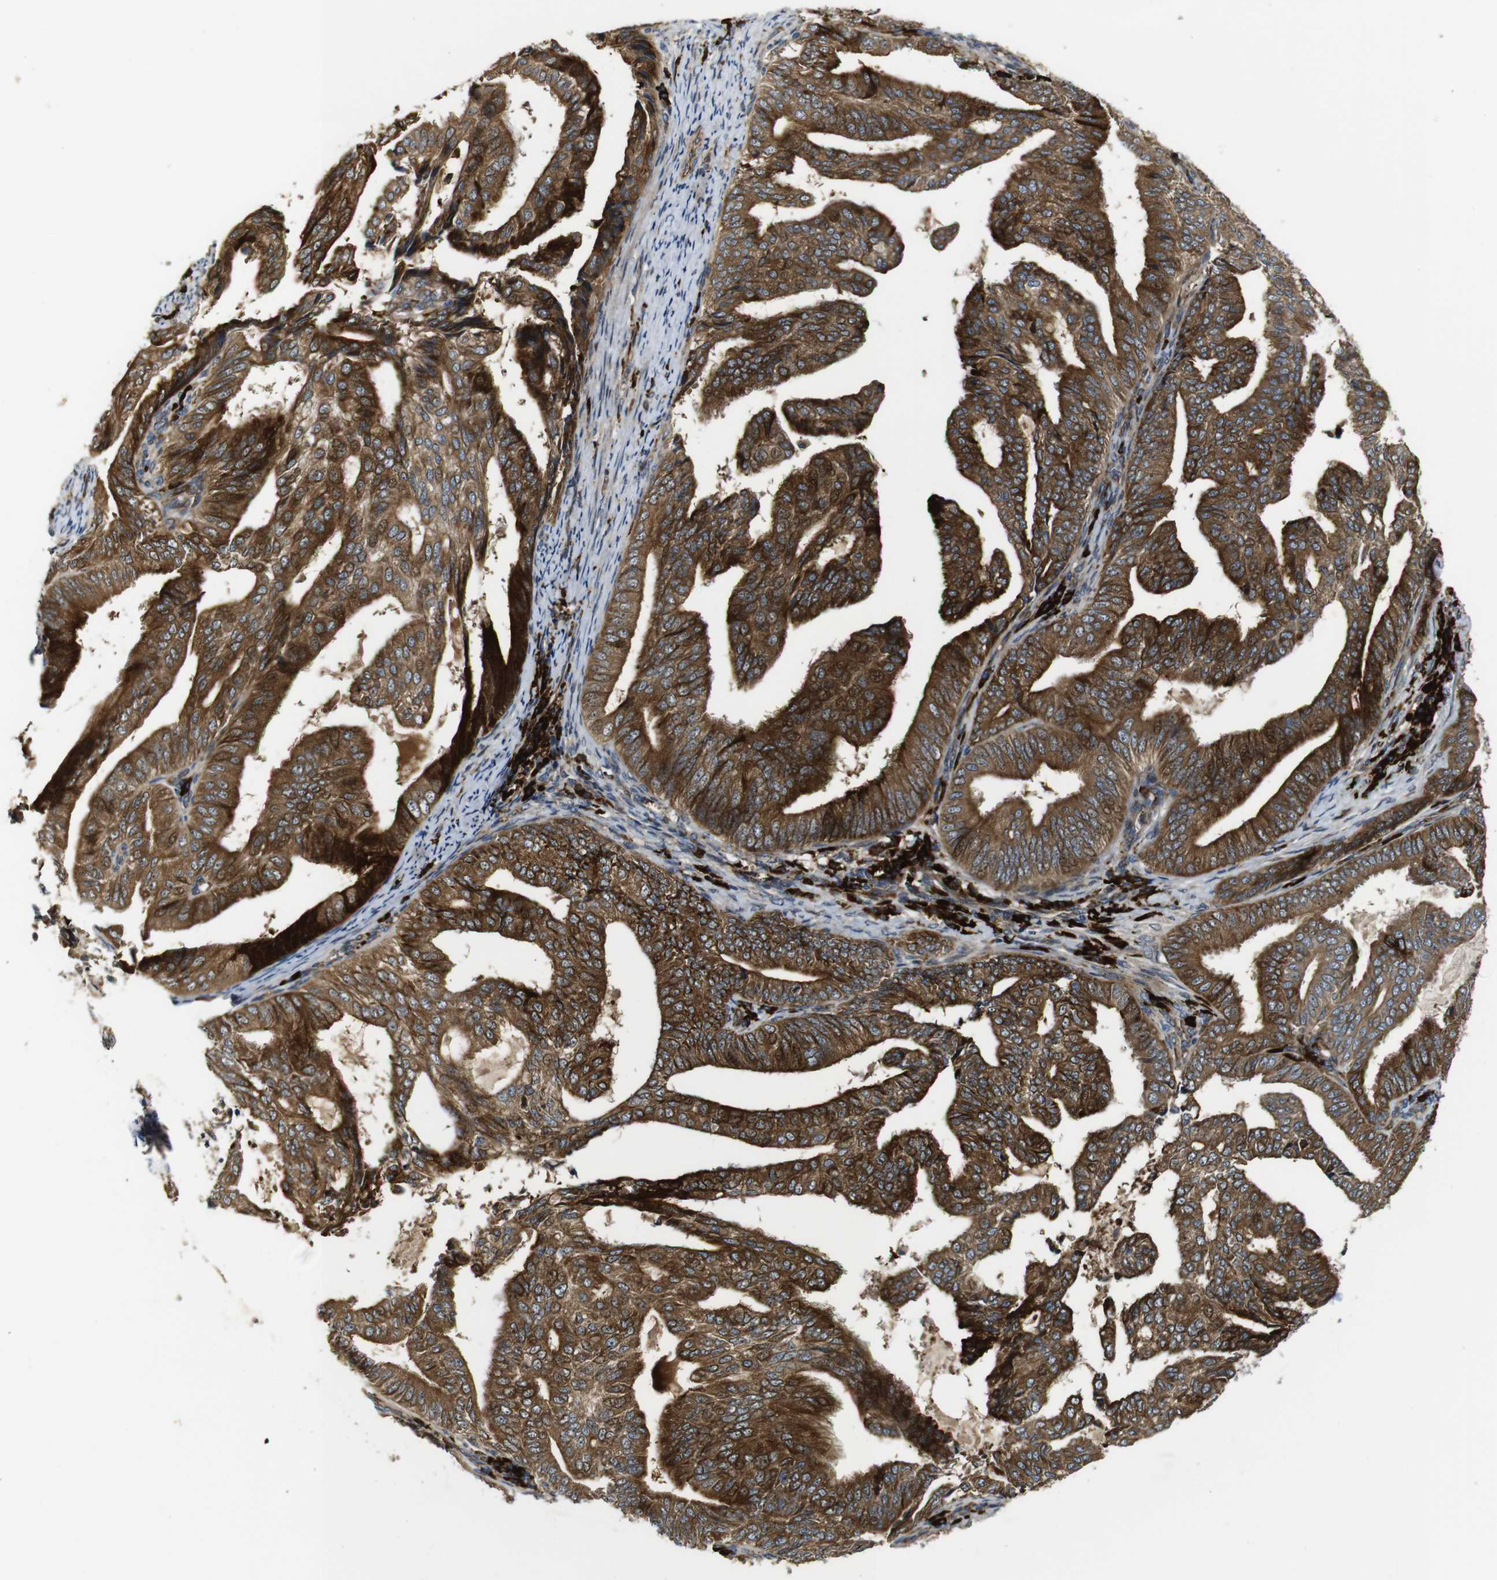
{"staining": {"intensity": "strong", "quantity": ">75%", "location": "cytoplasmic/membranous"}, "tissue": "endometrial cancer", "cell_type": "Tumor cells", "image_type": "cancer", "snomed": [{"axis": "morphology", "description": "Adenocarcinoma, NOS"}, {"axis": "topography", "description": "Endometrium"}], "caption": "Adenocarcinoma (endometrial) stained with immunohistochemistry (IHC) shows strong cytoplasmic/membranous staining in approximately >75% of tumor cells.", "gene": "UBE2G2", "patient": {"sex": "female", "age": 58}}